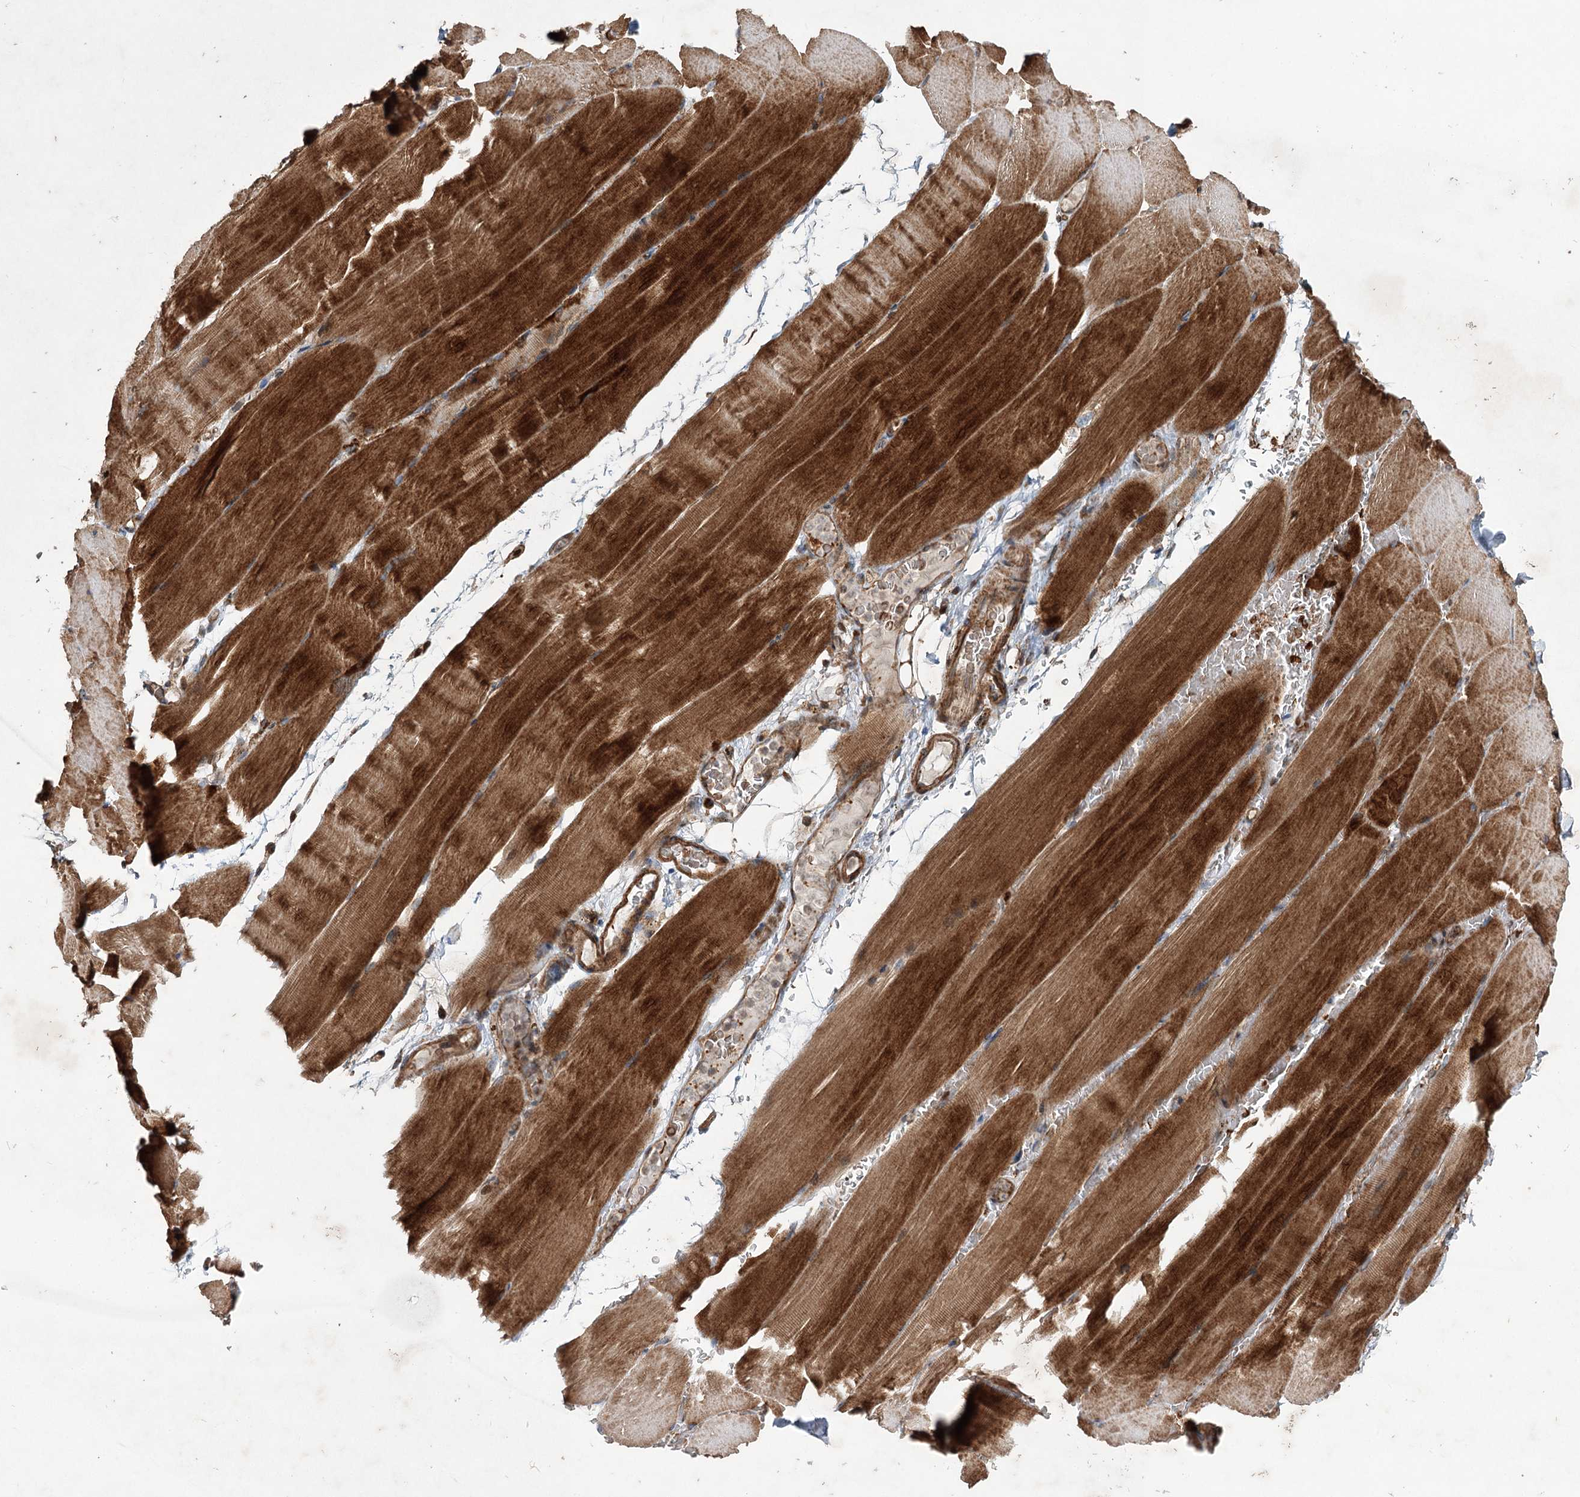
{"staining": {"intensity": "strong", "quantity": ">75%", "location": "cytoplasmic/membranous"}, "tissue": "skeletal muscle", "cell_type": "Myocytes", "image_type": "normal", "snomed": [{"axis": "morphology", "description": "Normal tissue, NOS"}, {"axis": "topography", "description": "Skeletal muscle"}, {"axis": "topography", "description": "Parathyroid gland"}], "caption": "Brown immunohistochemical staining in normal human skeletal muscle displays strong cytoplasmic/membranous positivity in about >75% of myocytes.", "gene": "SERINC5", "patient": {"sex": "female", "age": 37}}